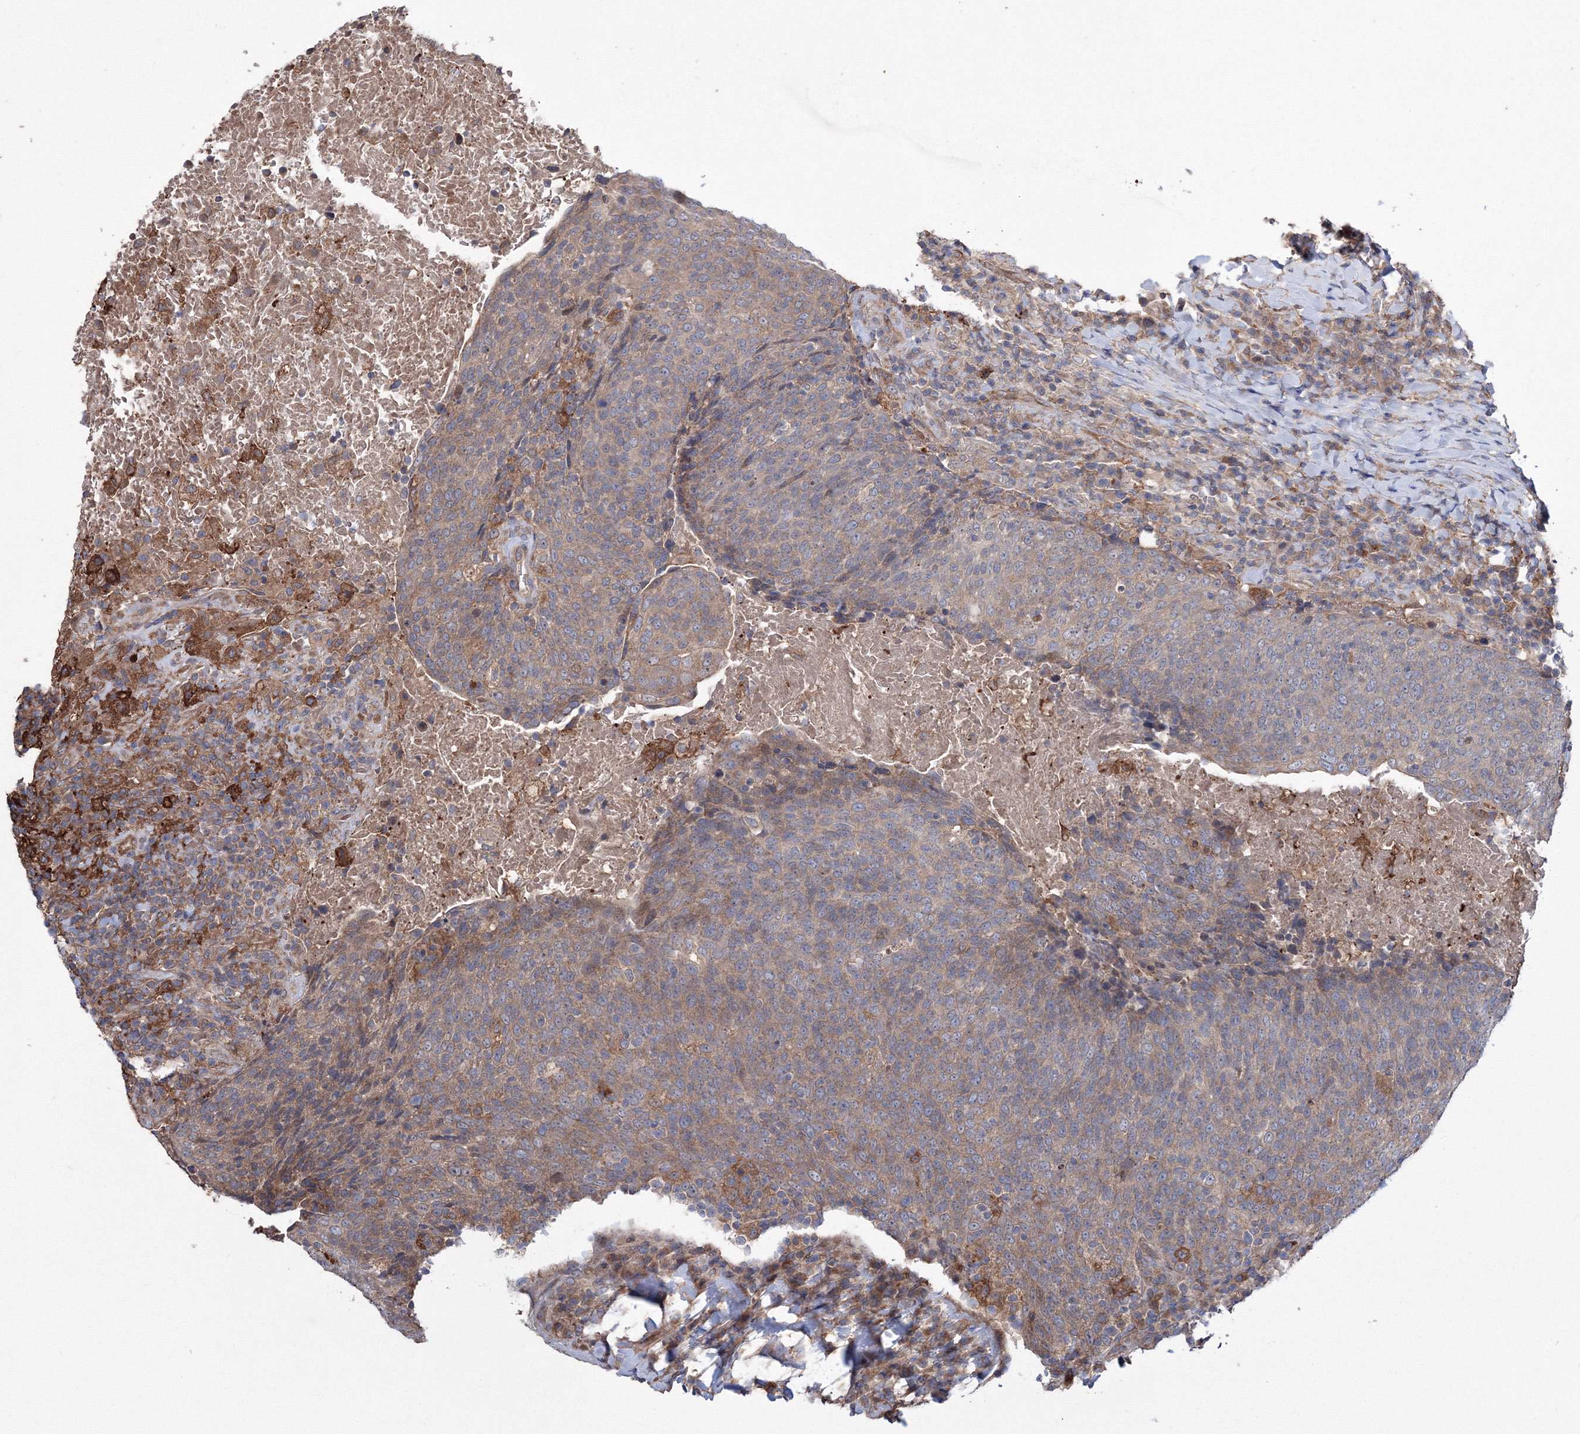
{"staining": {"intensity": "moderate", "quantity": ">75%", "location": "cytoplasmic/membranous"}, "tissue": "head and neck cancer", "cell_type": "Tumor cells", "image_type": "cancer", "snomed": [{"axis": "morphology", "description": "Squamous cell carcinoma, NOS"}, {"axis": "morphology", "description": "Squamous cell carcinoma, metastatic, NOS"}, {"axis": "topography", "description": "Lymph node"}, {"axis": "topography", "description": "Head-Neck"}], "caption": "This micrograph shows immunohistochemistry staining of head and neck metastatic squamous cell carcinoma, with medium moderate cytoplasmic/membranous positivity in approximately >75% of tumor cells.", "gene": "RANBP3L", "patient": {"sex": "male", "age": 62}}